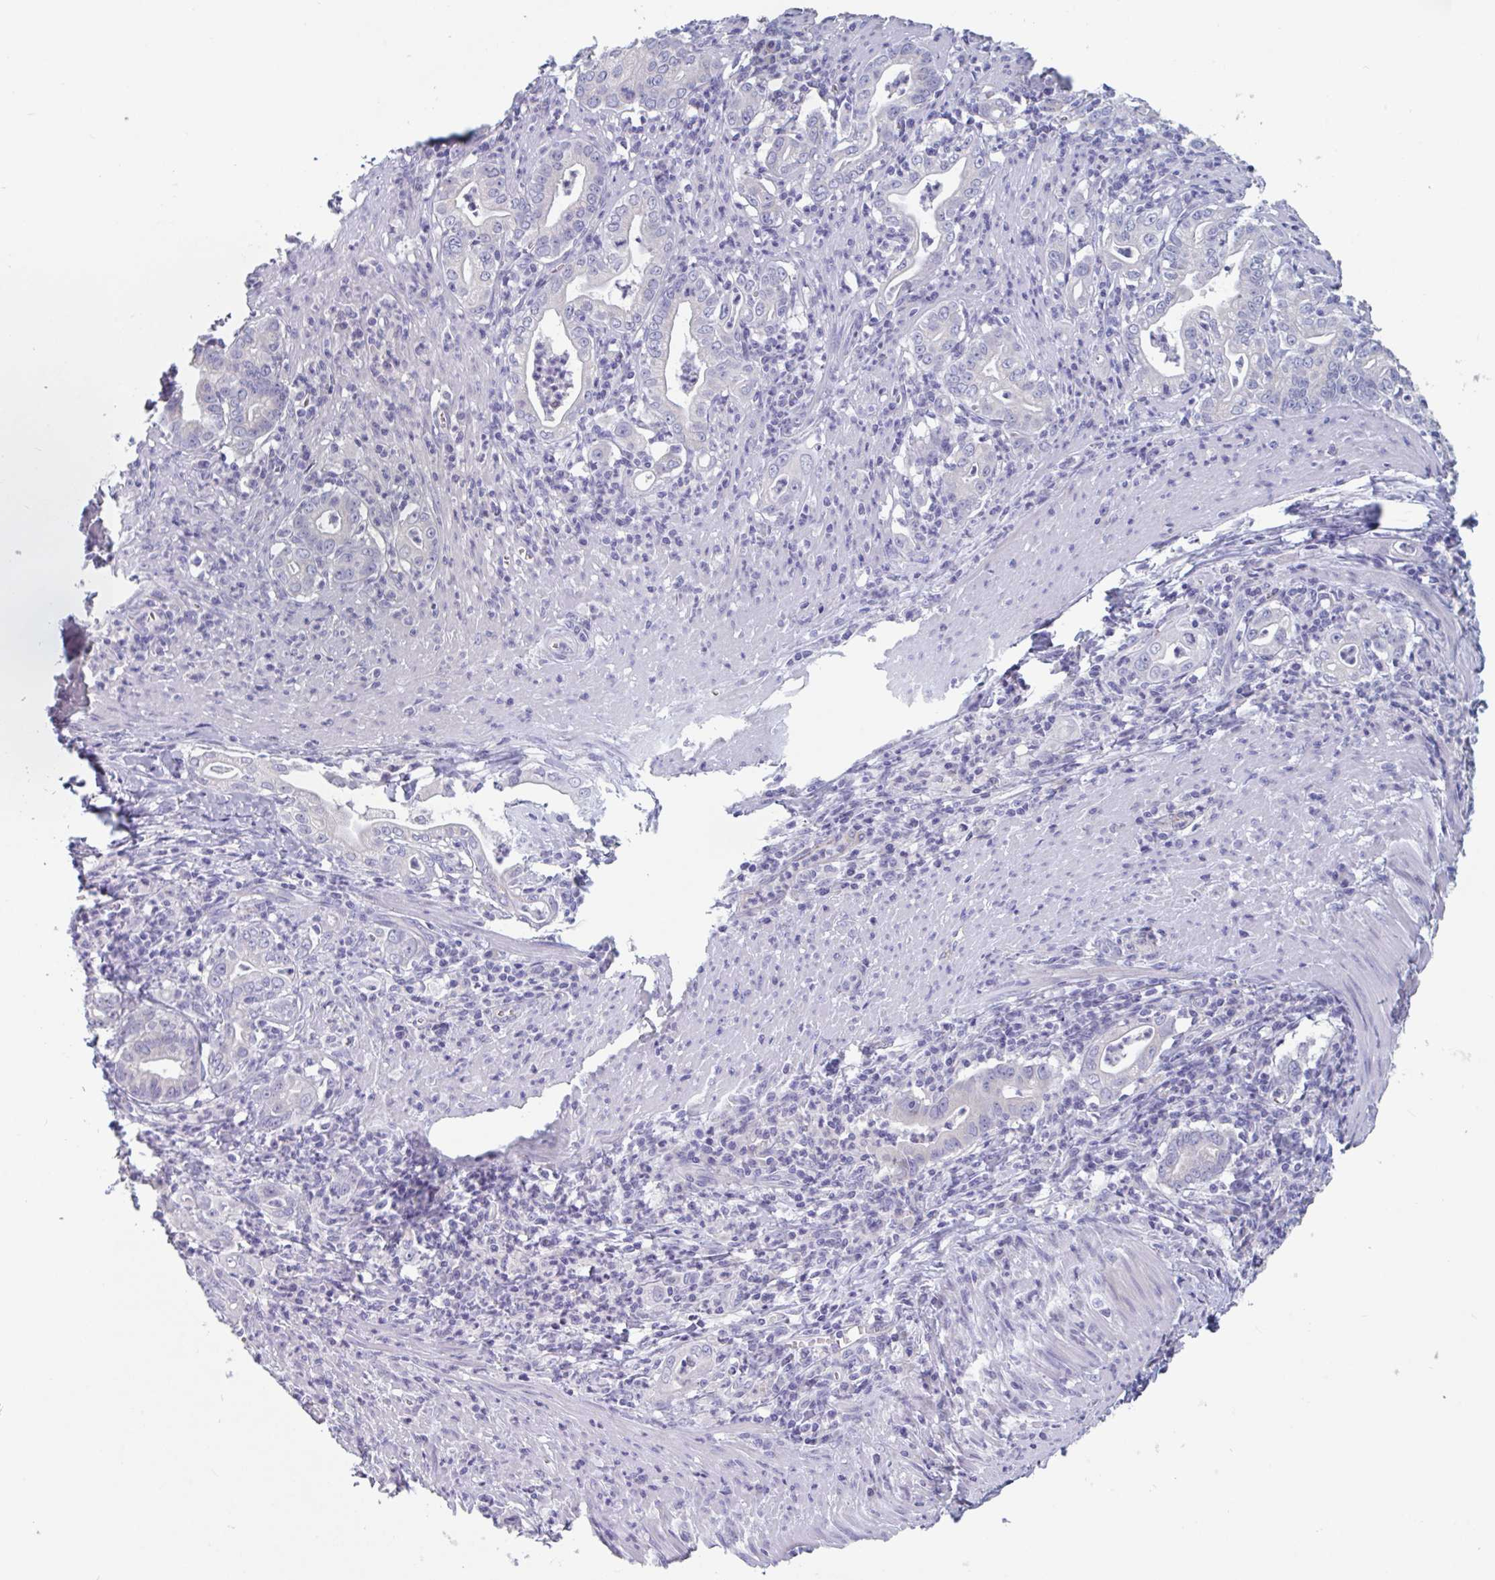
{"staining": {"intensity": "negative", "quantity": "none", "location": "none"}, "tissue": "stomach cancer", "cell_type": "Tumor cells", "image_type": "cancer", "snomed": [{"axis": "morphology", "description": "Adenocarcinoma, NOS"}, {"axis": "topography", "description": "Stomach, upper"}], "caption": "Immunohistochemical staining of human adenocarcinoma (stomach) demonstrates no significant positivity in tumor cells.", "gene": "ABHD16A", "patient": {"sex": "female", "age": 79}}